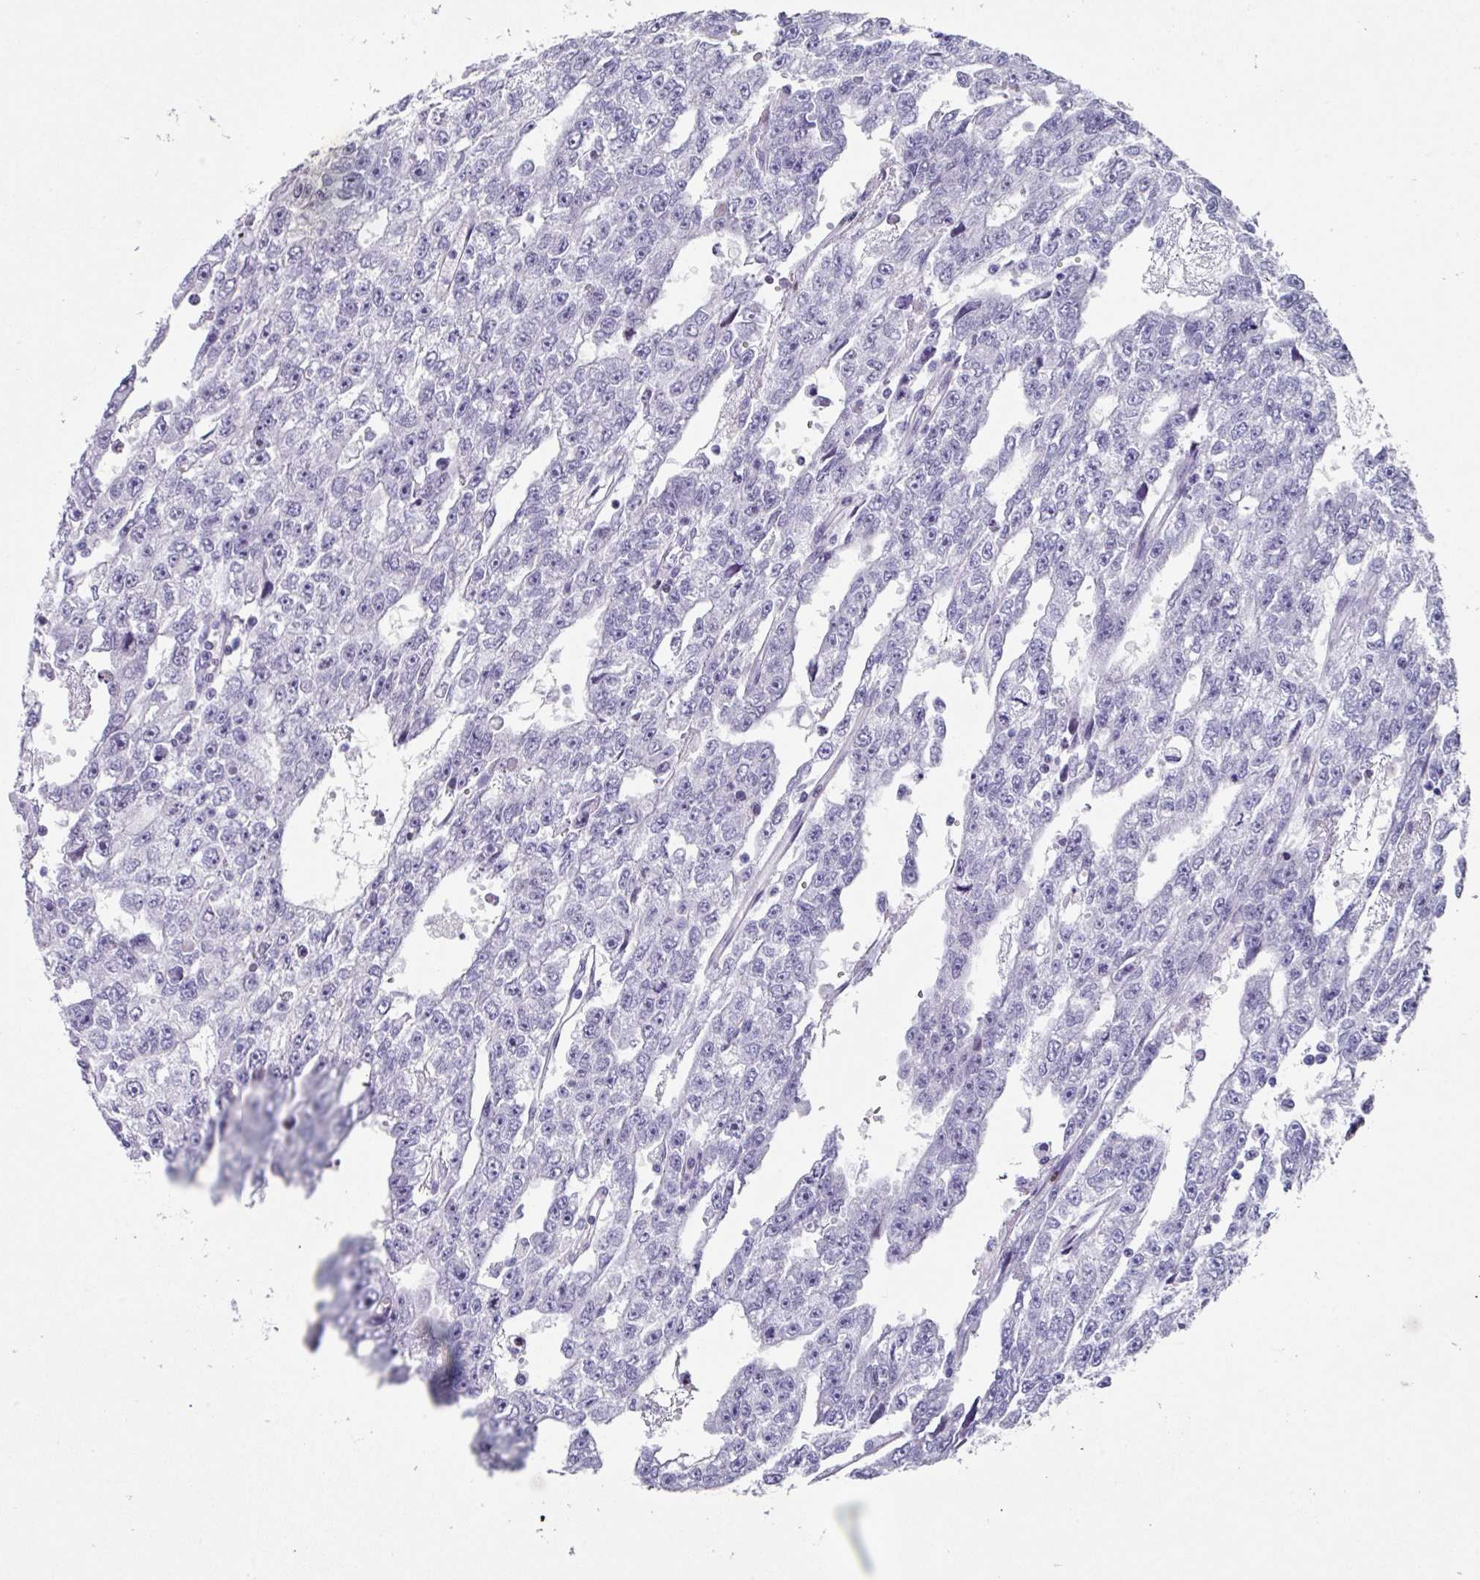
{"staining": {"intensity": "negative", "quantity": "none", "location": "none"}, "tissue": "testis cancer", "cell_type": "Tumor cells", "image_type": "cancer", "snomed": [{"axis": "morphology", "description": "Carcinoma, Embryonal, NOS"}, {"axis": "topography", "description": "Testis"}], "caption": "Tumor cells show no significant expression in testis cancer. (Stains: DAB (3,3'-diaminobenzidine) IHC with hematoxylin counter stain, Microscopy: brightfield microscopy at high magnification).", "gene": "TCF3", "patient": {"sex": "male", "age": 20}}